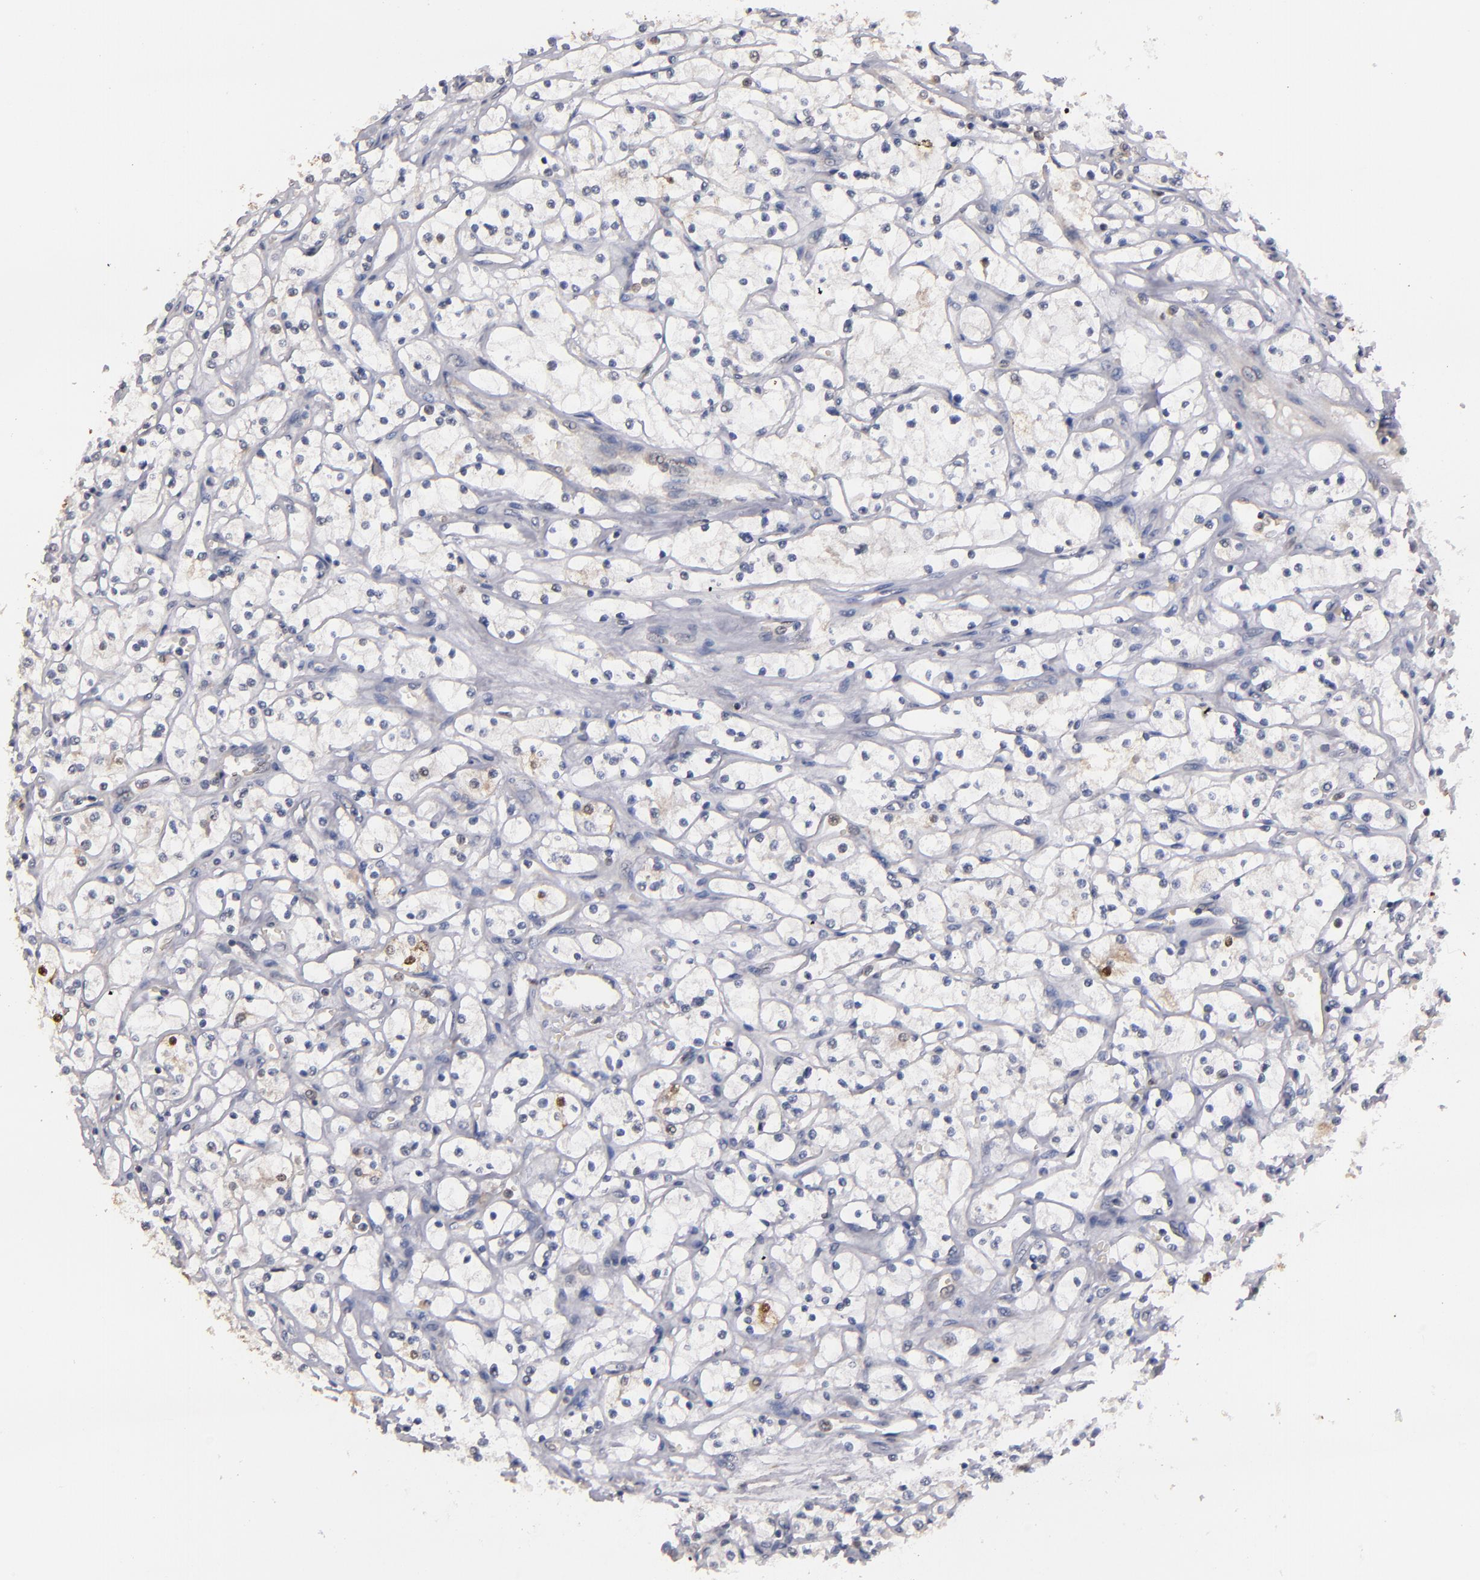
{"staining": {"intensity": "moderate", "quantity": "<25%", "location": "cytoplasmic/membranous,nuclear"}, "tissue": "renal cancer", "cell_type": "Tumor cells", "image_type": "cancer", "snomed": [{"axis": "morphology", "description": "Adenocarcinoma, NOS"}, {"axis": "topography", "description": "Kidney"}], "caption": "Immunohistochemistry (IHC) histopathology image of neoplastic tissue: adenocarcinoma (renal) stained using immunohistochemistry reveals low levels of moderate protein expression localized specifically in the cytoplasmic/membranous and nuclear of tumor cells, appearing as a cytoplasmic/membranous and nuclear brown color.", "gene": "S100A1", "patient": {"sex": "male", "age": 61}}